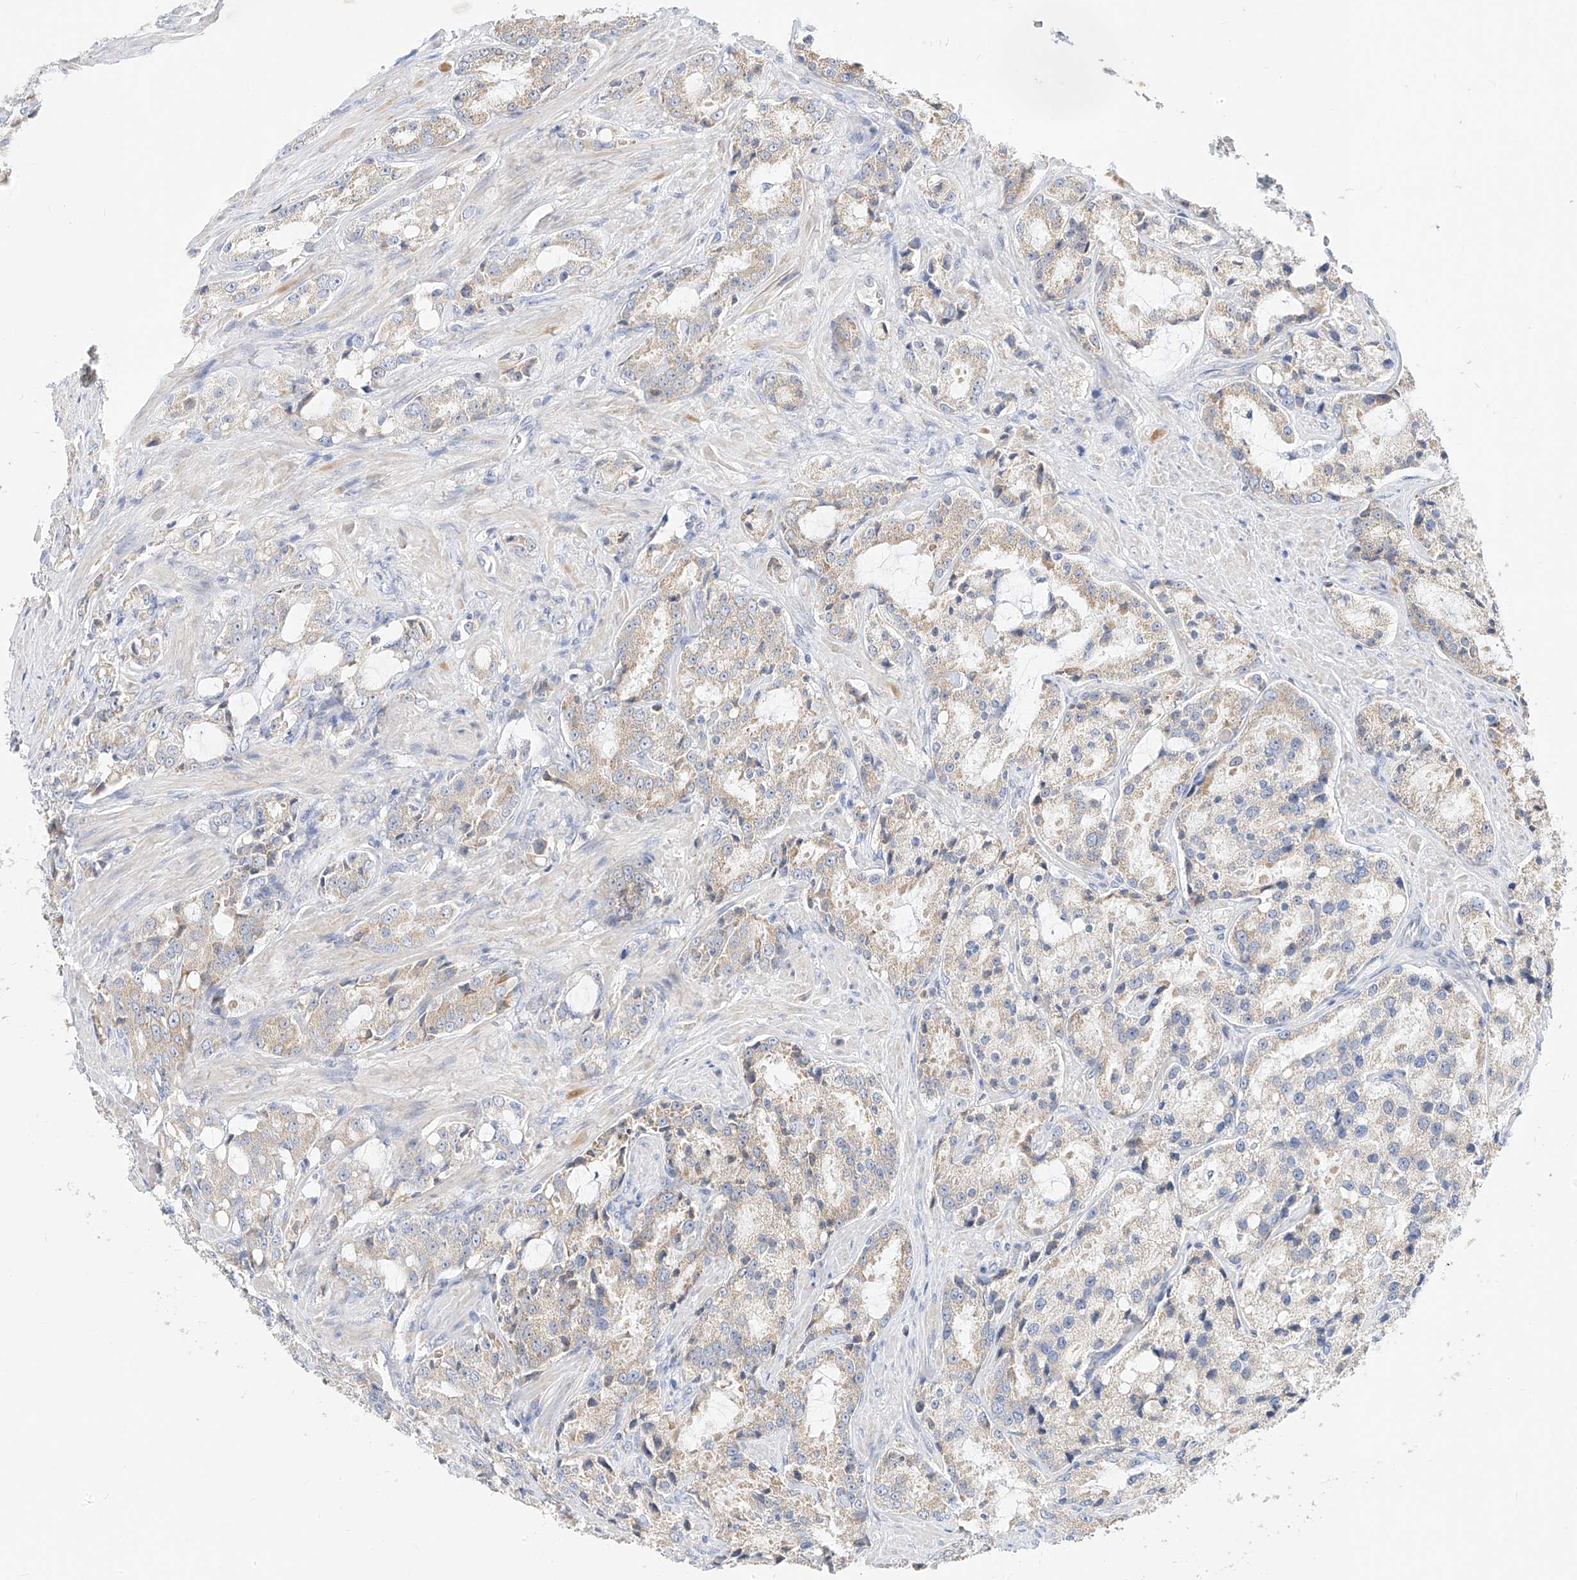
{"staining": {"intensity": "moderate", "quantity": "<25%", "location": "cytoplasmic/membranous"}, "tissue": "prostate cancer", "cell_type": "Tumor cells", "image_type": "cancer", "snomed": [{"axis": "morphology", "description": "Adenocarcinoma, High grade"}, {"axis": "topography", "description": "Prostate"}], "caption": "Immunohistochemical staining of human prostate cancer (adenocarcinoma (high-grade)) shows low levels of moderate cytoplasmic/membranous protein positivity in about <25% of tumor cells.", "gene": "RASA2", "patient": {"sex": "male", "age": 66}}